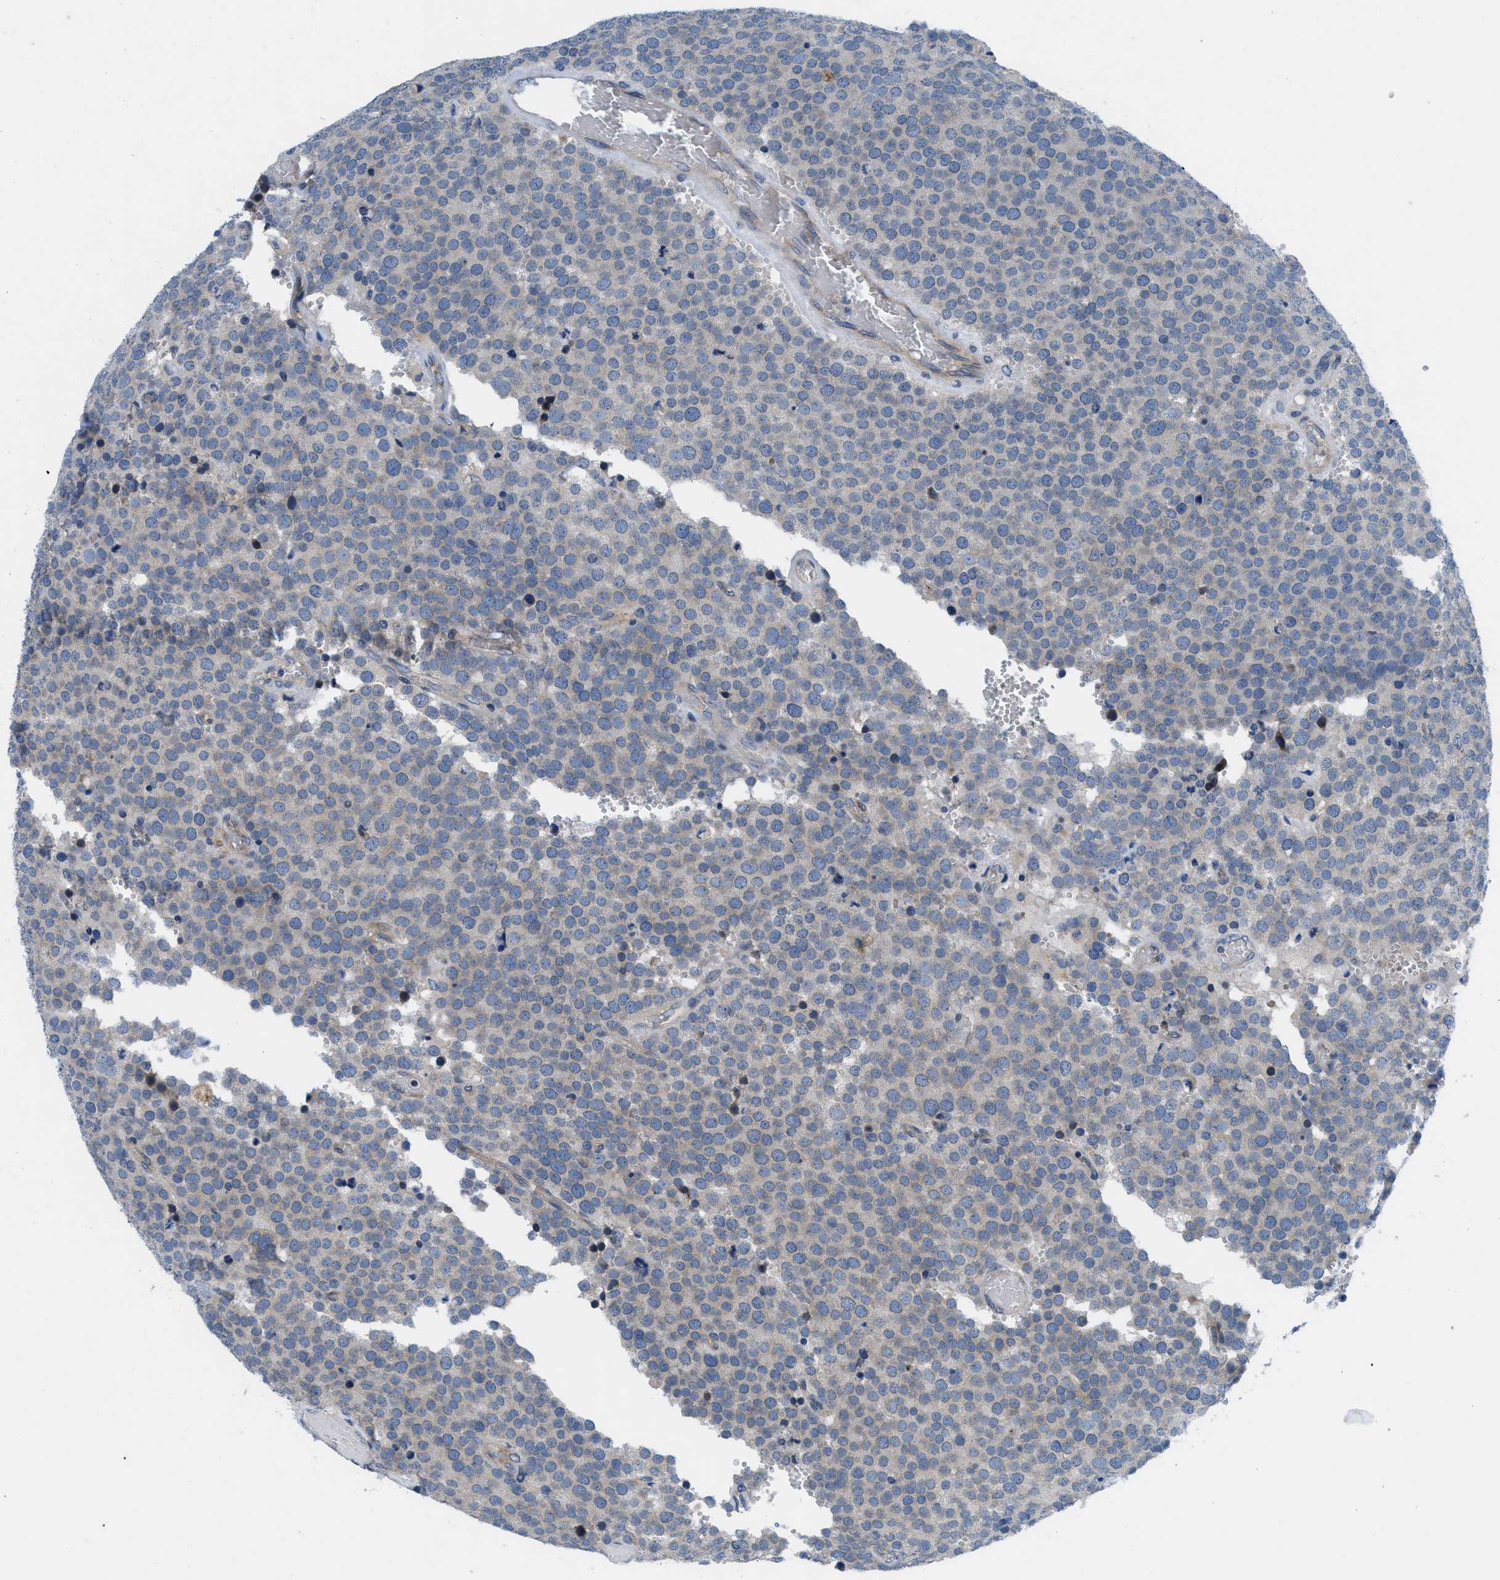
{"staining": {"intensity": "negative", "quantity": "none", "location": "none"}, "tissue": "testis cancer", "cell_type": "Tumor cells", "image_type": "cancer", "snomed": [{"axis": "morphology", "description": "Normal tissue, NOS"}, {"axis": "morphology", "description": "Seminoma, NOS"}, {"axis": "topography", "description": "Testis"}], "caption": "Protein analysis of testis cancer exhibits no significant expression in tumor cells.", "gene": "PGR", "patient": {"sex": "male", "age": 71}}